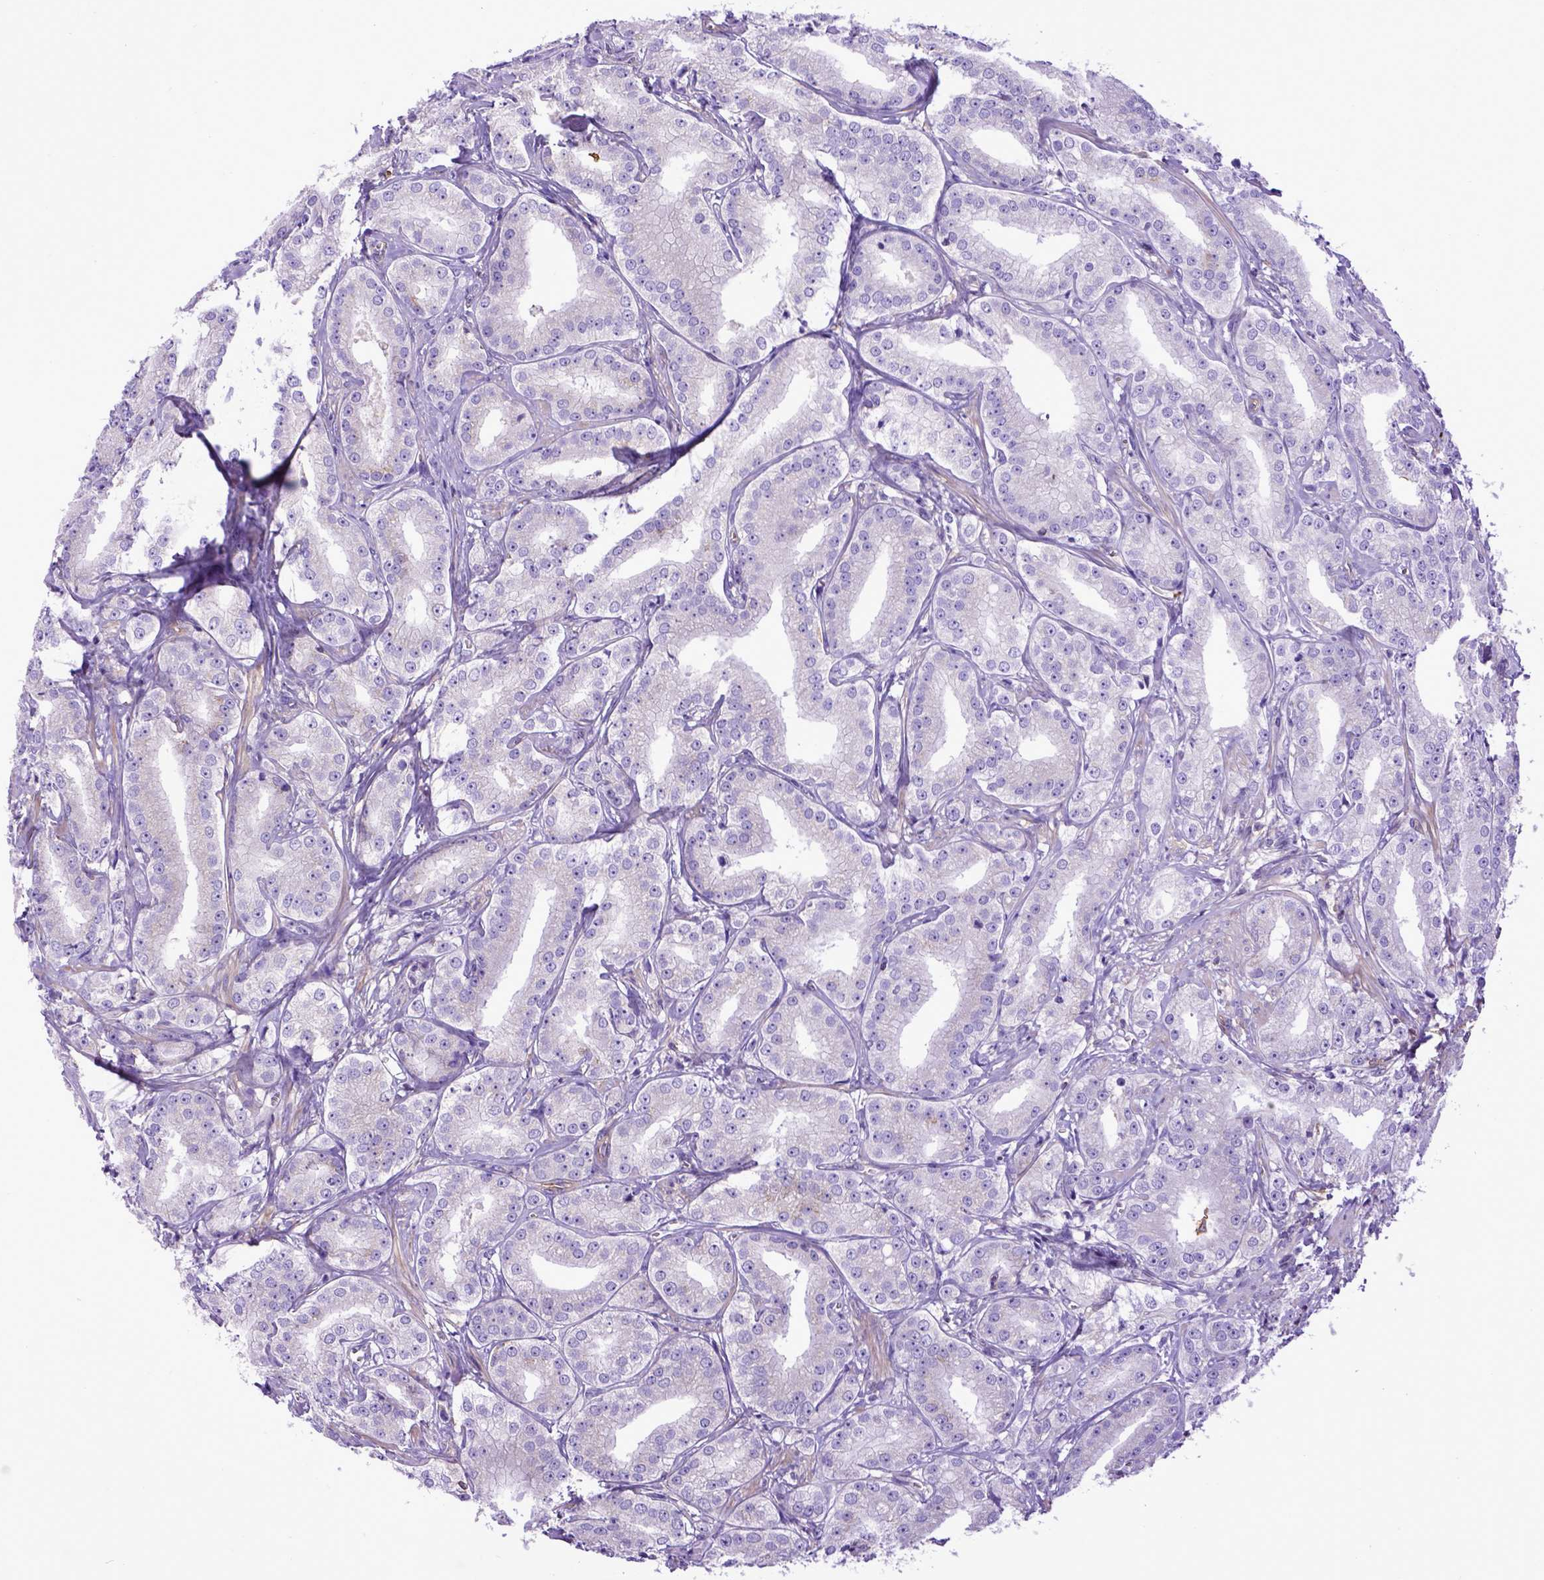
{"staining": {"intensity": "negative", "quantity": "none", "location": "none"}, "tissue": "prostate cancer", "cell_type": "Tumor cells", "image_type": "cancer", "snomed": [{"axis": "morphology", "description": "Adenocarcinoma, High grade"}, {"axis": "topography", "description": "Prostate"}], "caption": "The micrograph shows no staining of tumor cells in high-grade adenocarcinoma (prostate).", "gene": "ASAH2", "patient": {"sex": "male", "age": 64}}